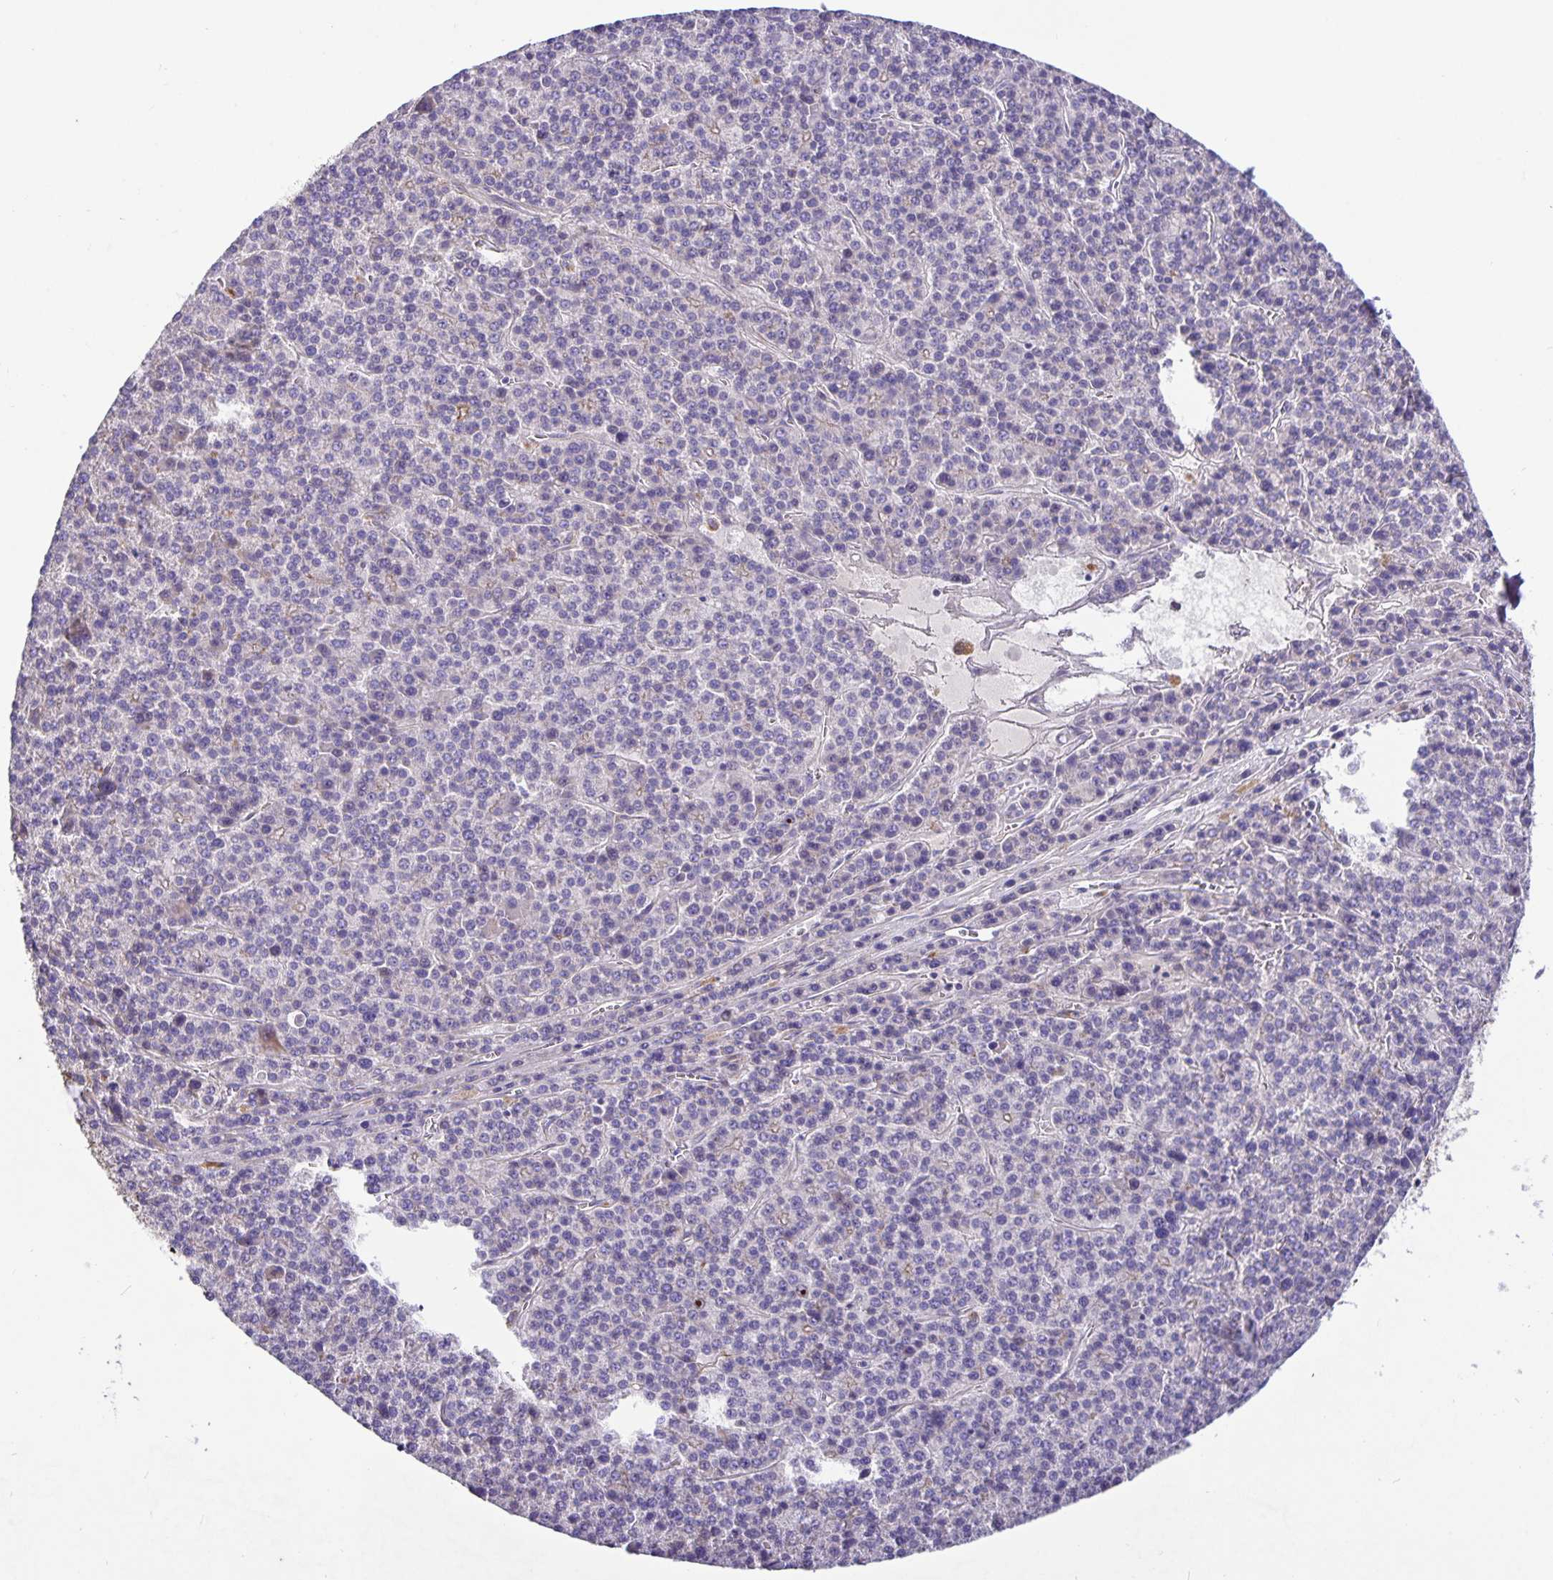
{"staining": {"intensity": "negative", "quantity": "none", "location": "none"}, "tissue": "liver cancer", "cell_type": "Tumor cells", "image_type": "cancer", "snomed": [{"axis": "morphology", "description": "Carcinoma, Hepatocellular, NOS"}, {"axis": "topography", "description": "Liver"}], "caption": "Immunohistochemistry micrograph of human liver cancer stained for a protein (brown), which exhibits no staining in tumor cells. Nuclei are stained in blue.", "gene": "EML6", "patient": {"sex": "female", "age": 58}}